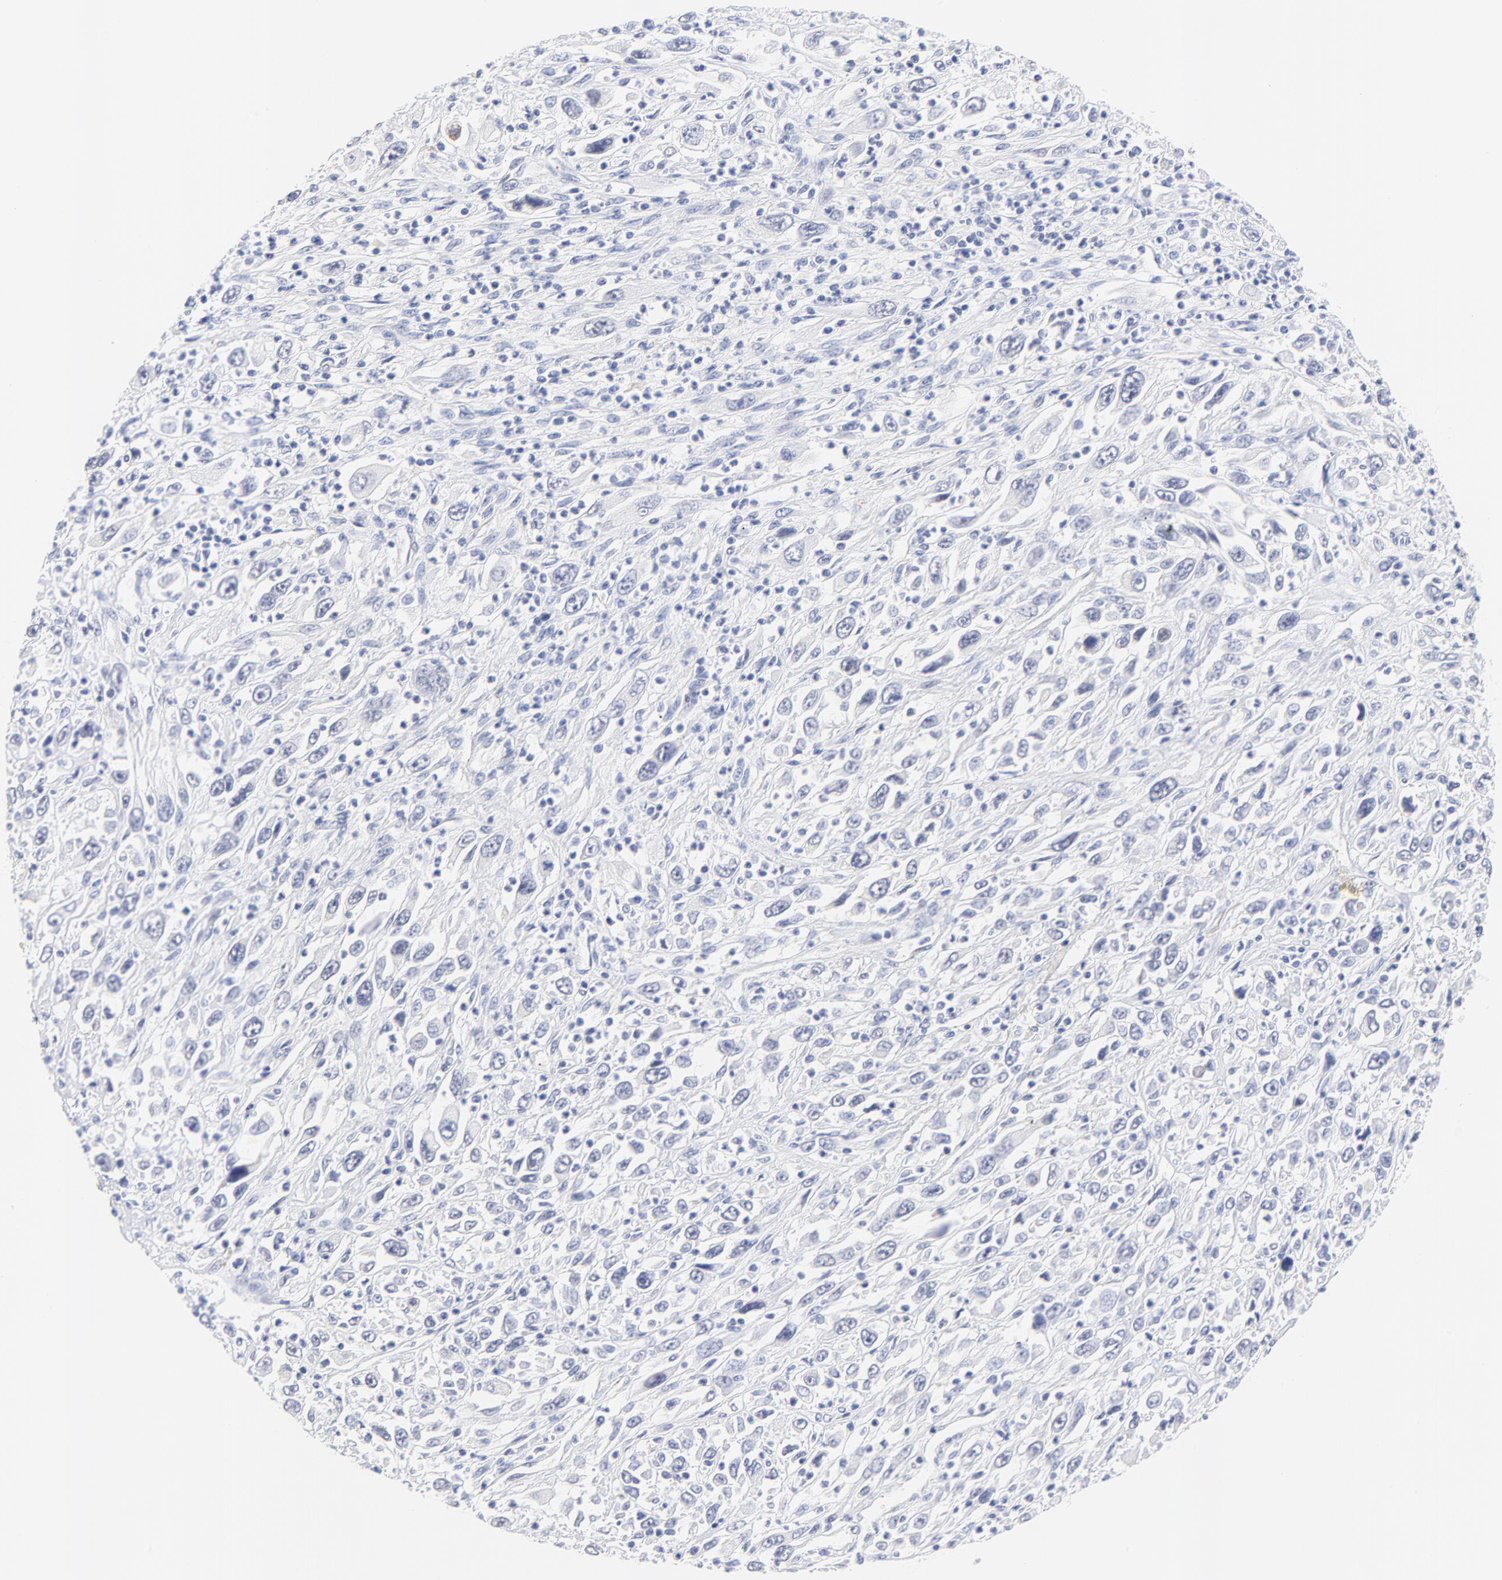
{"staining": {"intensity": "negative", "quantity": "none", "location": "none"}, "tissue": "melanoma", "cell_type": "Tumor cells", "image_type": "cancer", "snomed": [{"axis": "morphology", "description": "Malignant melanoma, Metastatic site"}, {"axis": "topography", "description": "Skin"}], "caption": "Photomicrograph shows no significant protein positivity in tumor cells of melanoma.", "gene": "FAM117B", "patient": {"sex": "female", "age": 56}}